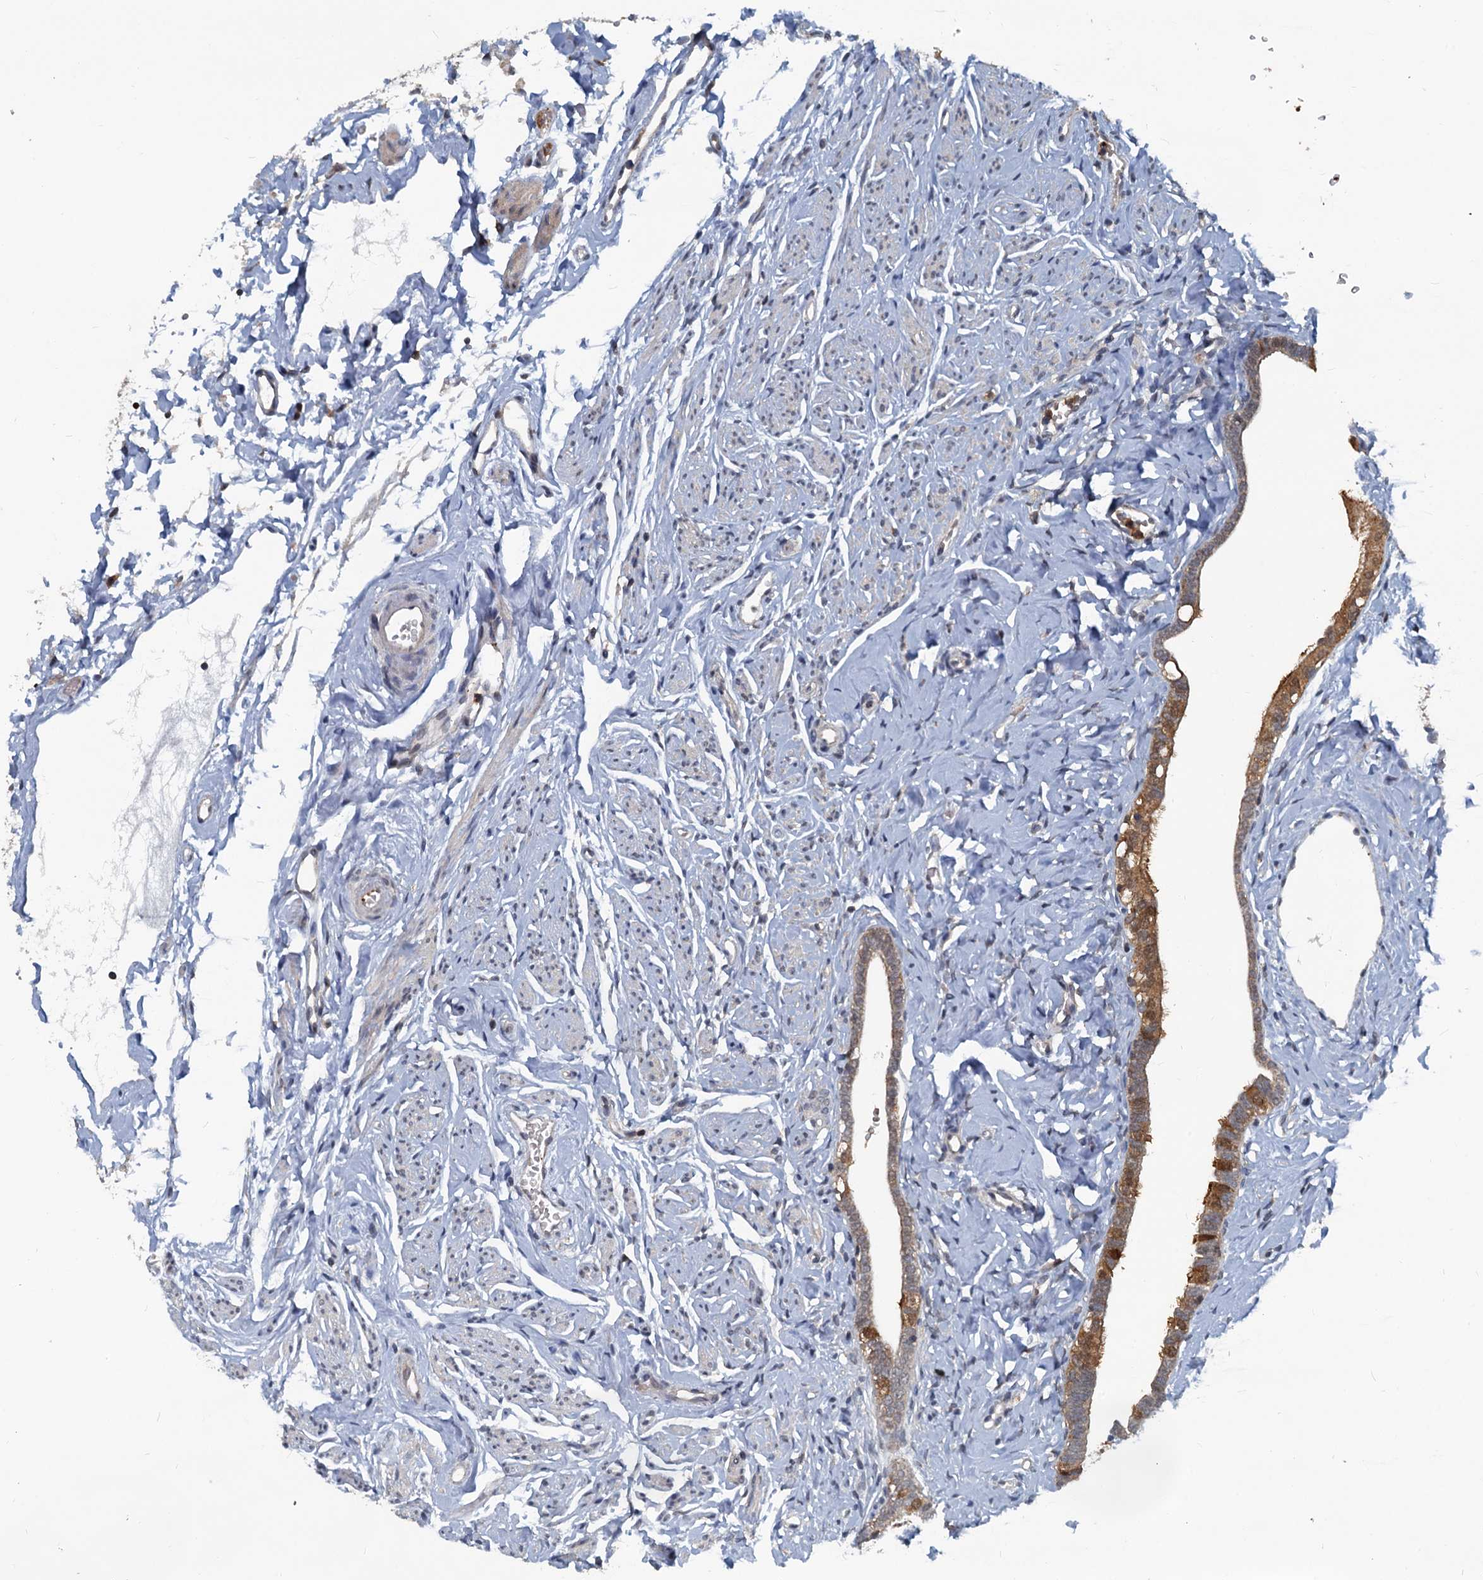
{"staining": {"intensity": "strong", "quantity": "25%-75%", "location": "cytoplasmic/membranous"}, "tissue": "fallopian tube", "cell_type": "Glandular cells", "image_type": "normal", "snomed": [{"axis": "morphology", "description": "Normal tissue, NOS"}, {"axis": "topography", "description": "Fallopian tube"}], "caption": "Immunohistochemistry micrograph of normal fallopian tube: fallopian tube stained using immunohistochemistry (IHC) shows high levels of strong protein expression localized specifically in the cytoplasmic/membranous of glandular cells, appearing as a cytoplasmic/membranous brown color.", "gene": "GCLM", "patient": {"sex": "female", "age": 66}}